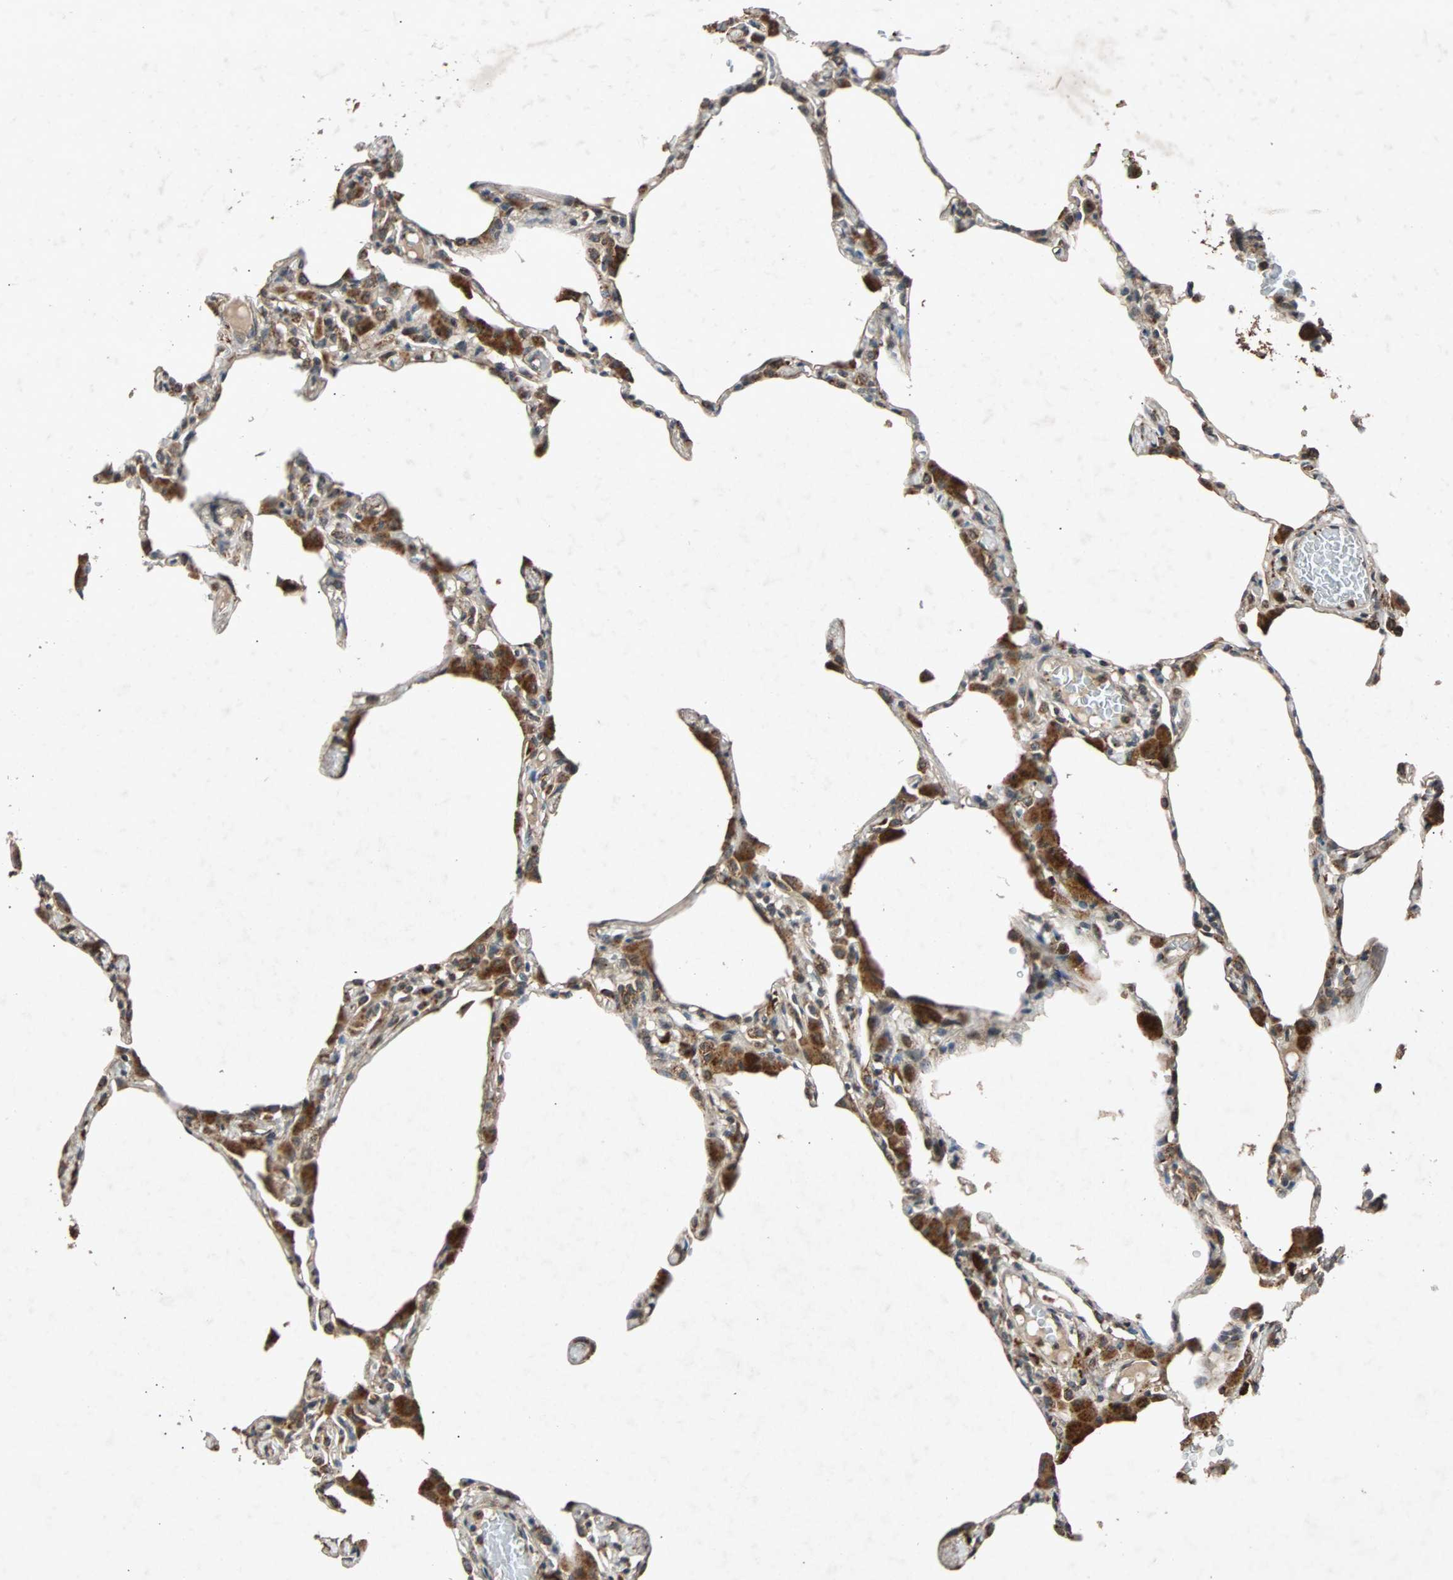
{"staining": {"intensity": "moderate", "quantity": "25%-75%", "location": "cytoplasmic/membranous"}, "tissue": "lung", "cell_type": "Alveolar cells", "image_type": "normal", "snomed": [{"axis": "morphology", "description": "Normal tissue, NOS"}, {"axis": "topography", "description": "Lung"}], "caption": "The photomicrograph displays staining of normal lung, revealing moderate cytoplasmic/membranous protein expression (brown color) within alveolar cells.", "gene": "USP31", "patient": {"sex": "female", "age": 49}}